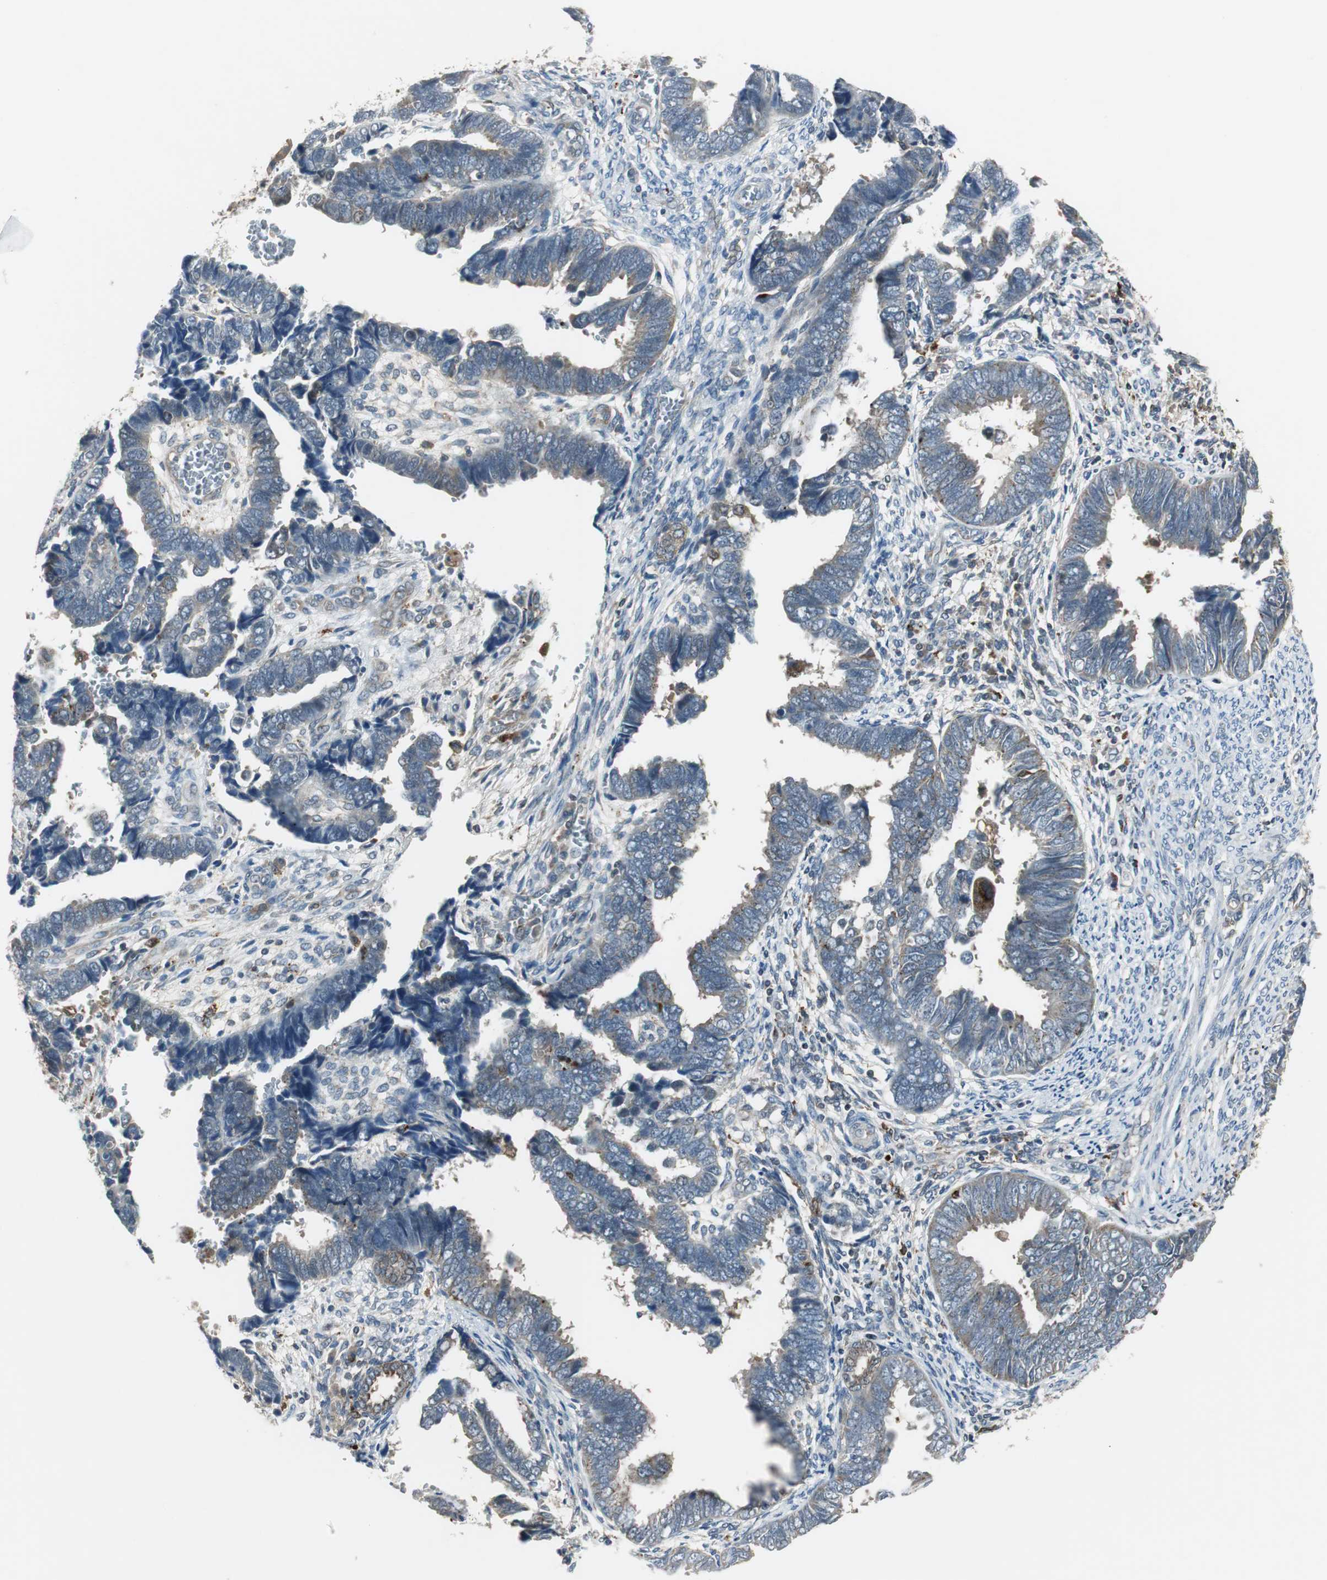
{"staining": {"intensity": "weak", "quantity": "<25%", "location": "cytoplasmic/membranous"}, "tissue": "endometrial cancer", "cell_type": "Tumor cells", "image_type": "cancer", "snomed": [{"axis": "morphology", "description": "Adenocarcinoma, NOS"}, {"axis": "topography", "description": "Endometrium"}], "caption": "Tumor cells are negative for protein expression in human endometrial adenocarcinoma. (Brightfield microscopy of DAB (3,3'-diaminobenzidine) immunohistochemistry at high magnification).", "gene": "NCK1", "patient": {"sex": "female", "age": 75}}